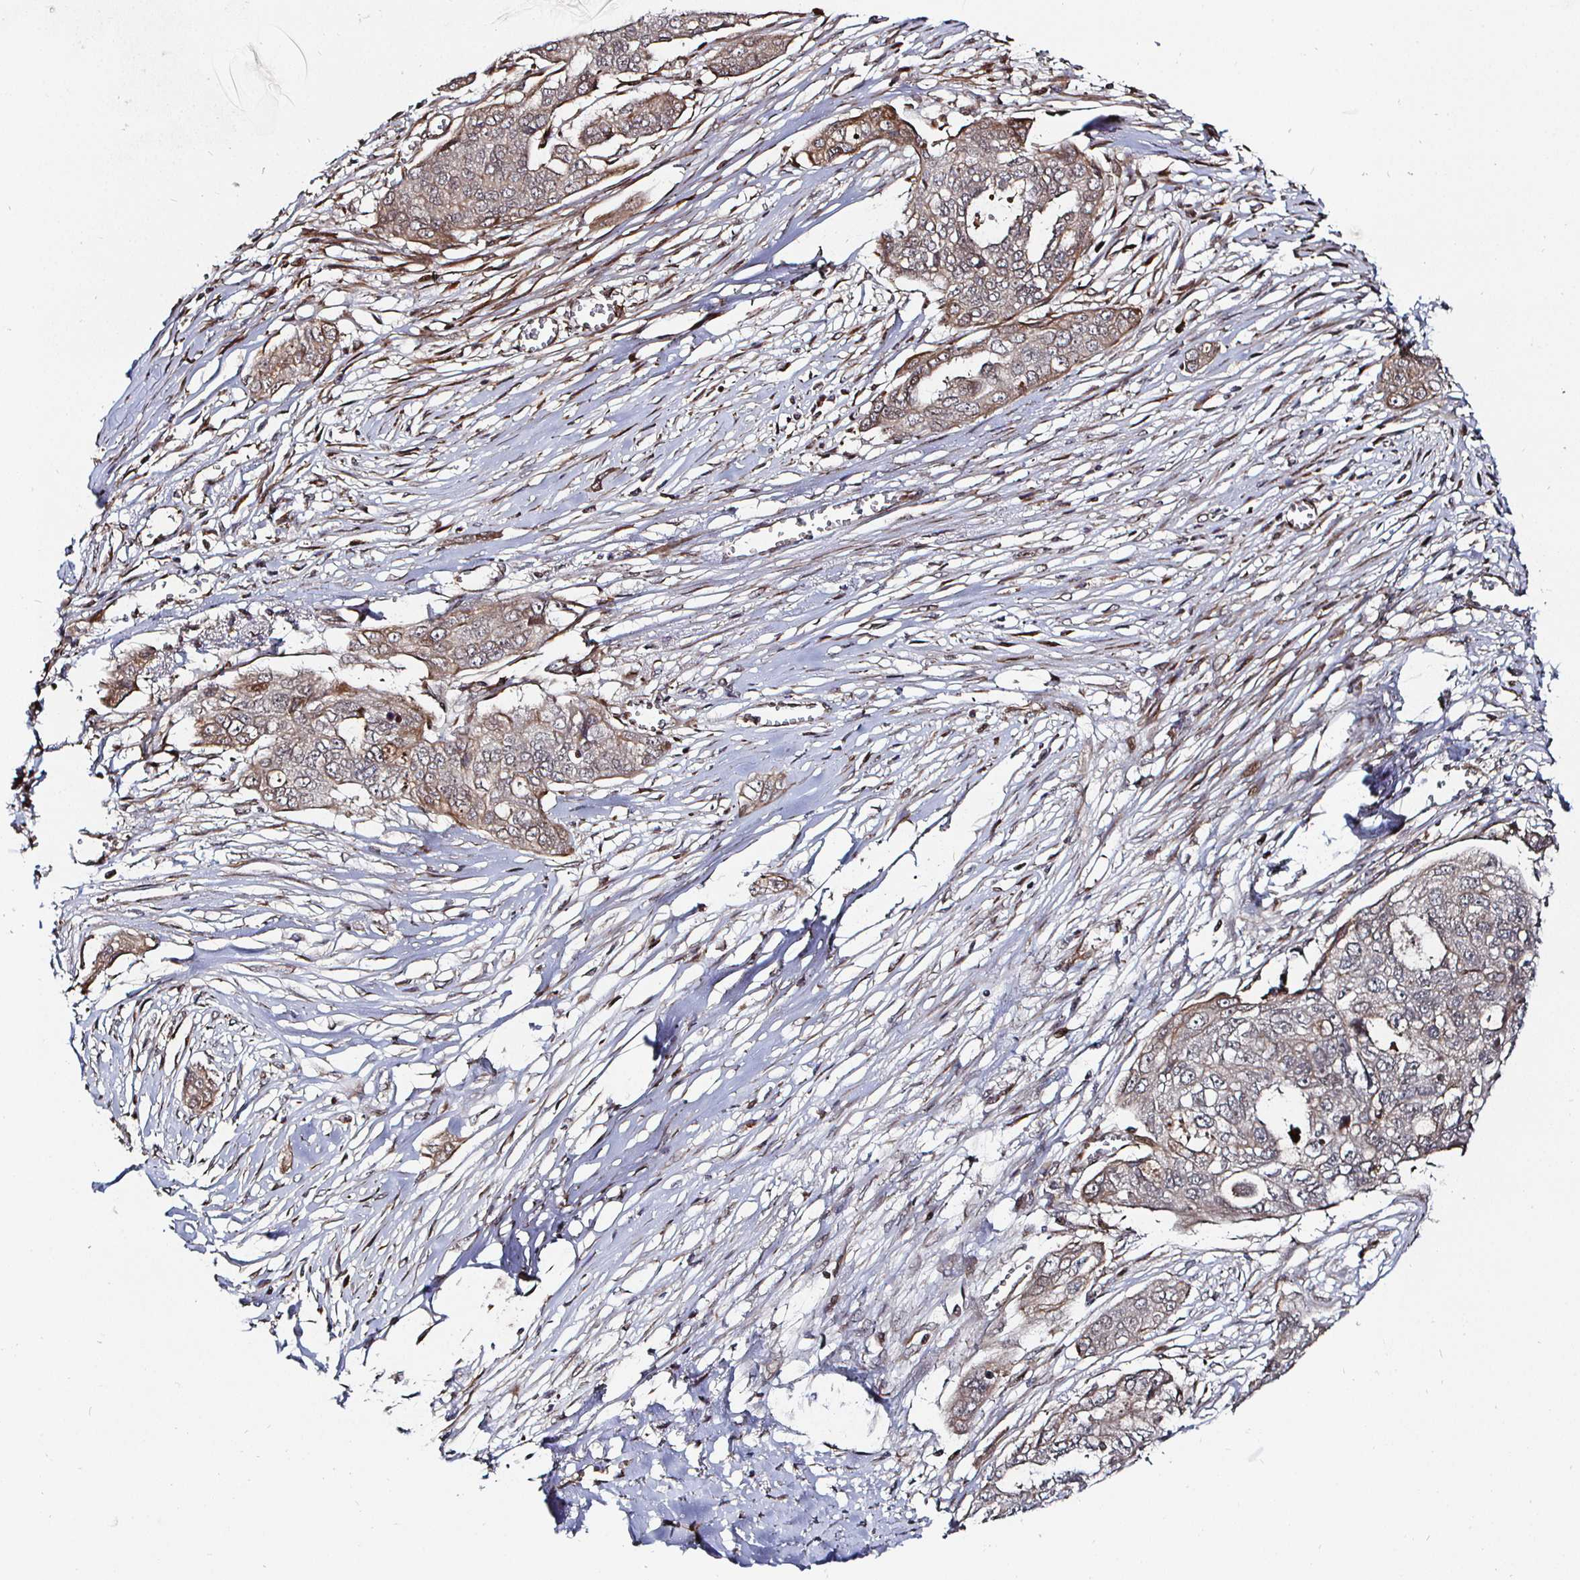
{"staining": {"intensity": "weak", "quantity": "25%-75%", "location": "cytoplasmic/membranous"}, "tissue": "ovarian cancer", "cell_type": "Tumor cells", "image_type": "cancer", "snomed": [{"axis": "morphology", "description": "Carcinoma, endometroid"}, {"axis": "topography", "description": "Ovary"}], "caption": "Protein expression analysis of human ovarian cancer reveals weak cytoplasmic/membranous staining in approximately 25%-75% of tumor cells.", "gene": "TBKBP1", "patient": {"sex": "female", "age": 70}}